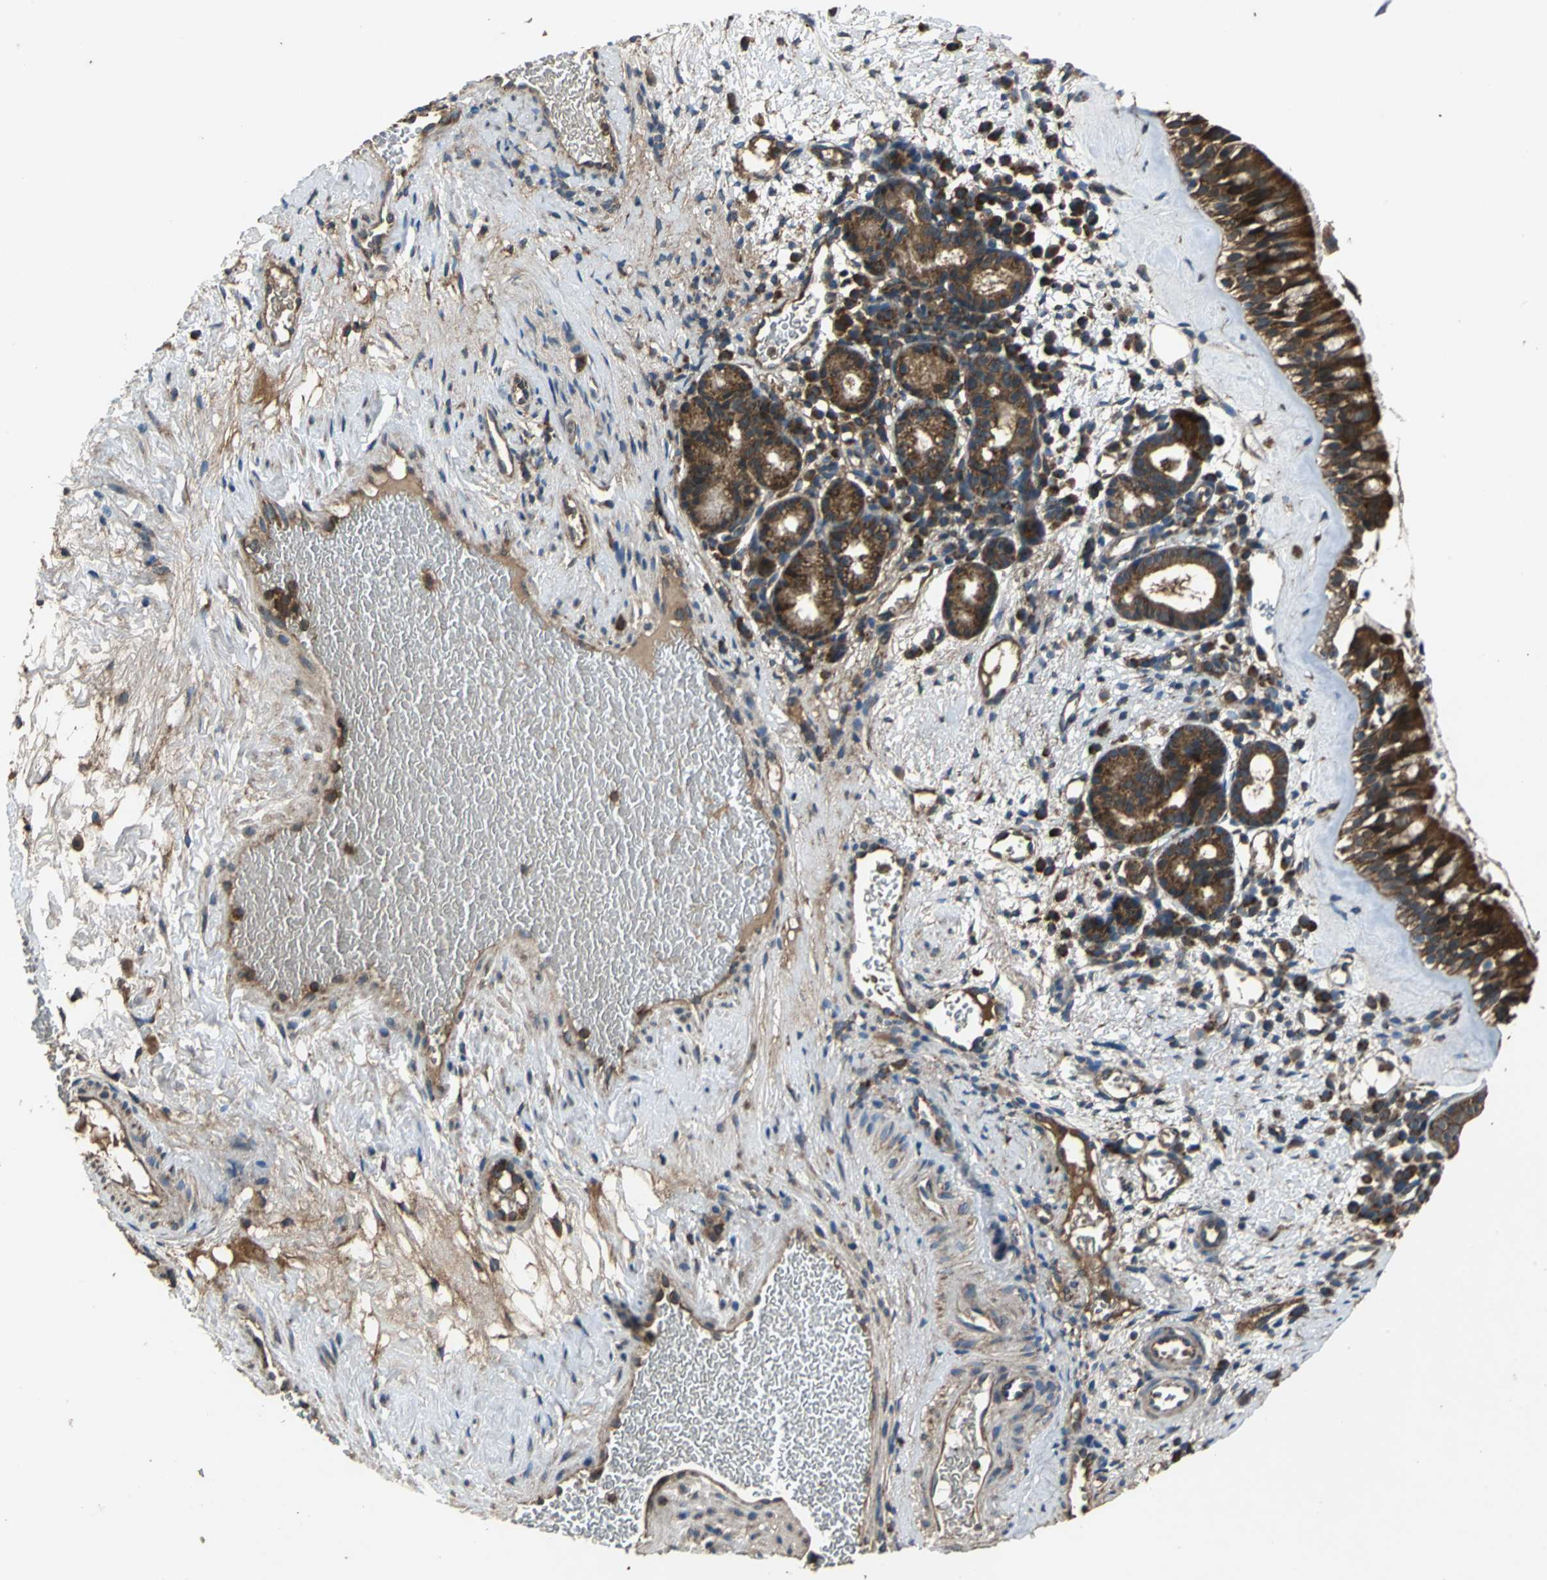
{"staining": {"intensity": "strong", "quantity": ">75%", "location": "cytoplasmic/membranous"}, "tissue": "nasopharynx", "cell_type": "Respiratory epithelial cells", "image_type": "normal", "snomed": [{"axis": "morphology", "description": "Normal tissue, NOS"}, {"axis": "morphology", "description": "Inflammation, NOS"}, {"axis": "topography", "description": "Nasopharynx"}], "caption": "Immunohistochemistry staining of normal nasopharynx, which exhibits high levels of strong cytoplasmic/membranous staining in about >75% of respiratory epithelial cells indicating strong cytoplasmic/membranous protein expression. The staining was performed using DAB (3,3'-diaminobenzidine) (brown) for protein detection and nuclei were counterstained in hematoxylin (blue).", "gene": "ZNF608", "patient": {"sex": "female", "age": 55}}